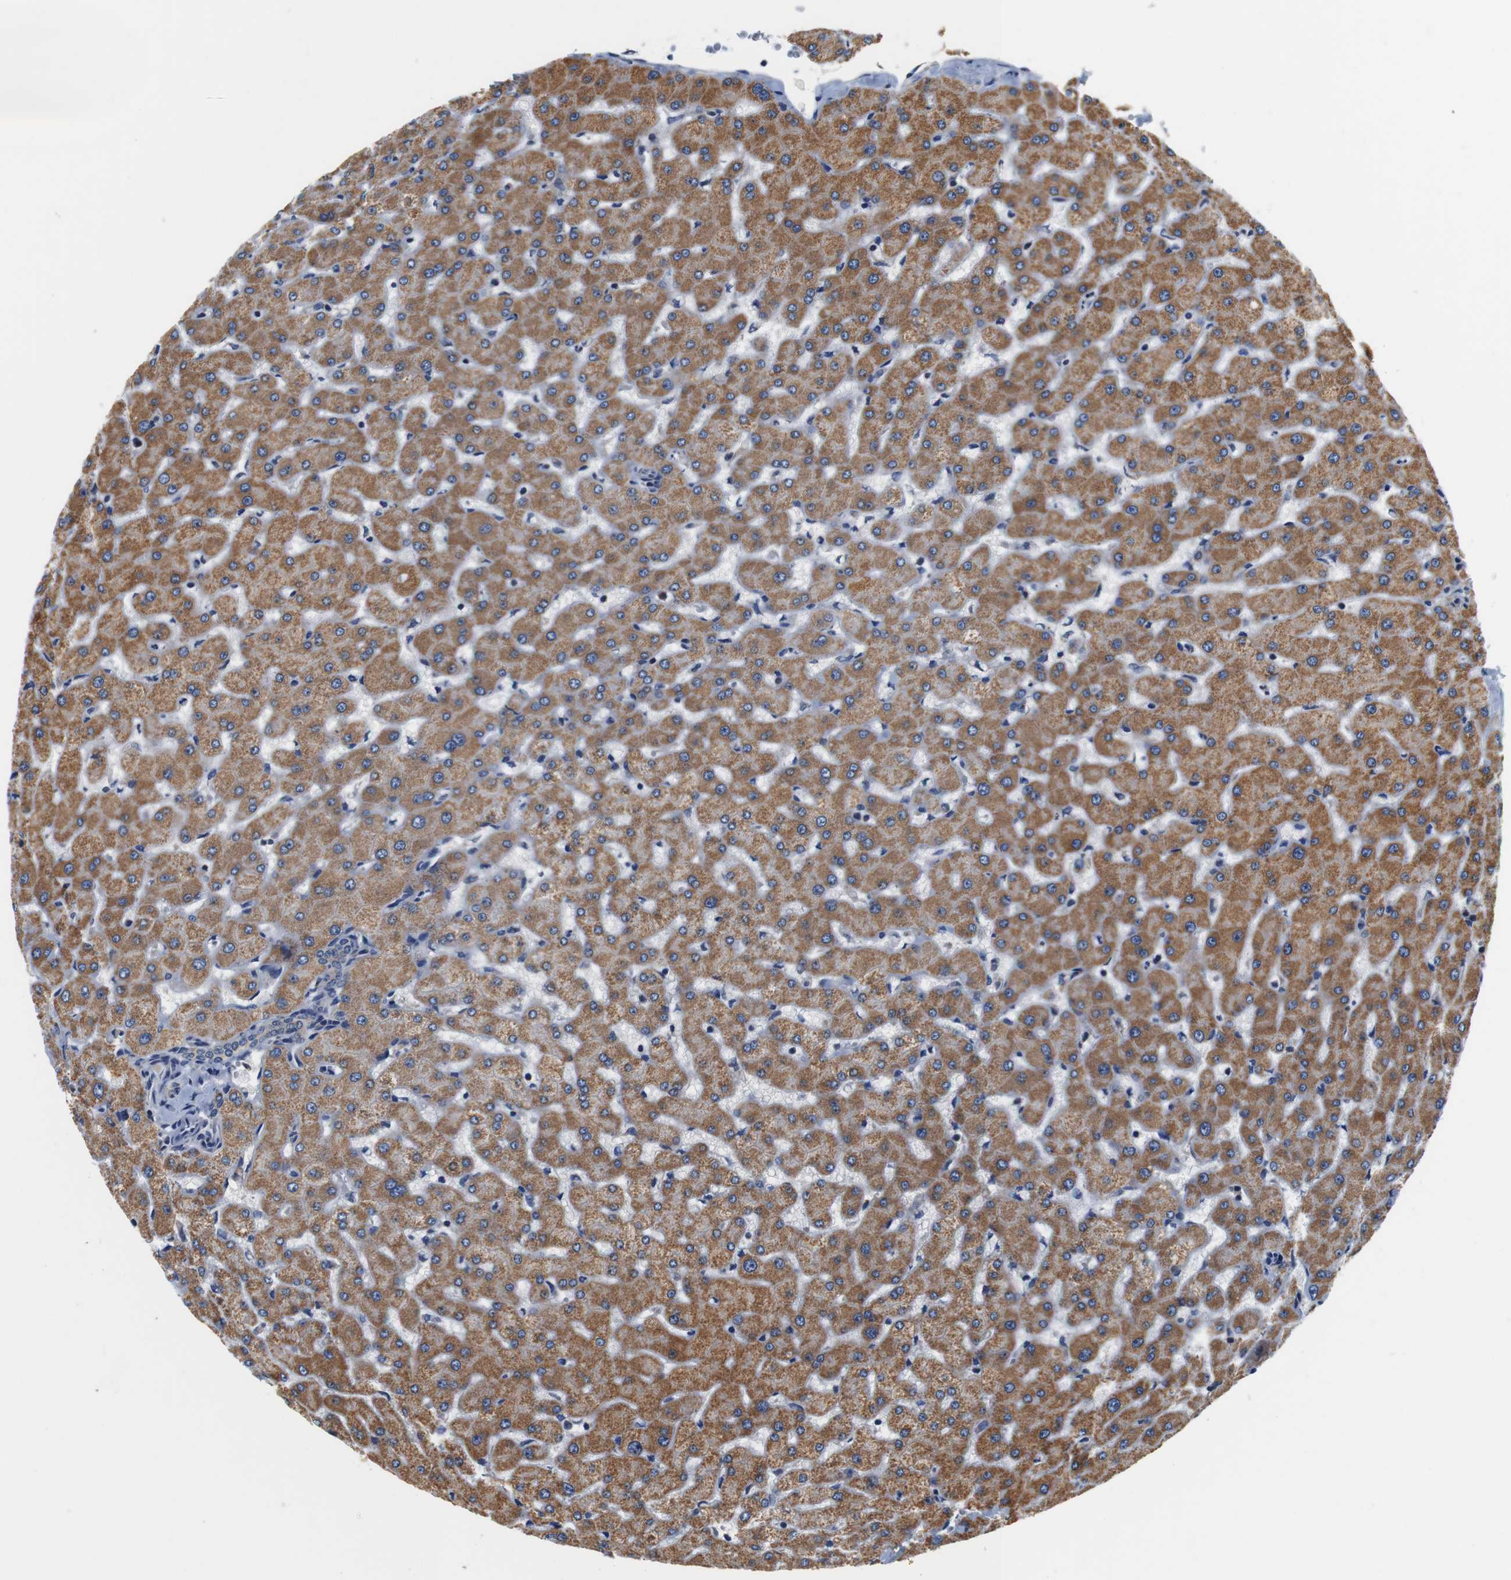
{"staining": {"intensity": "negative", "quantity": "none", "location": "none"}, "tissue": "liver", "cell_type": "Cholangiocytes", "image_type": "normal", "snomed": [{"axis": "morphology", "description": "Normal tissue, NOS"}, {"axis": "topography", "description": "Liver"}], "caption": "This is a image of IHC staining of benign liver, which shows no positivity in cholangiocytes. Brightfield microscopy of IHC stained with DAB (brown) and hematoxylin (blue), captured at high magnification.", "gene": "LRP4", "patient": {"sex": "female", "age": 63}}